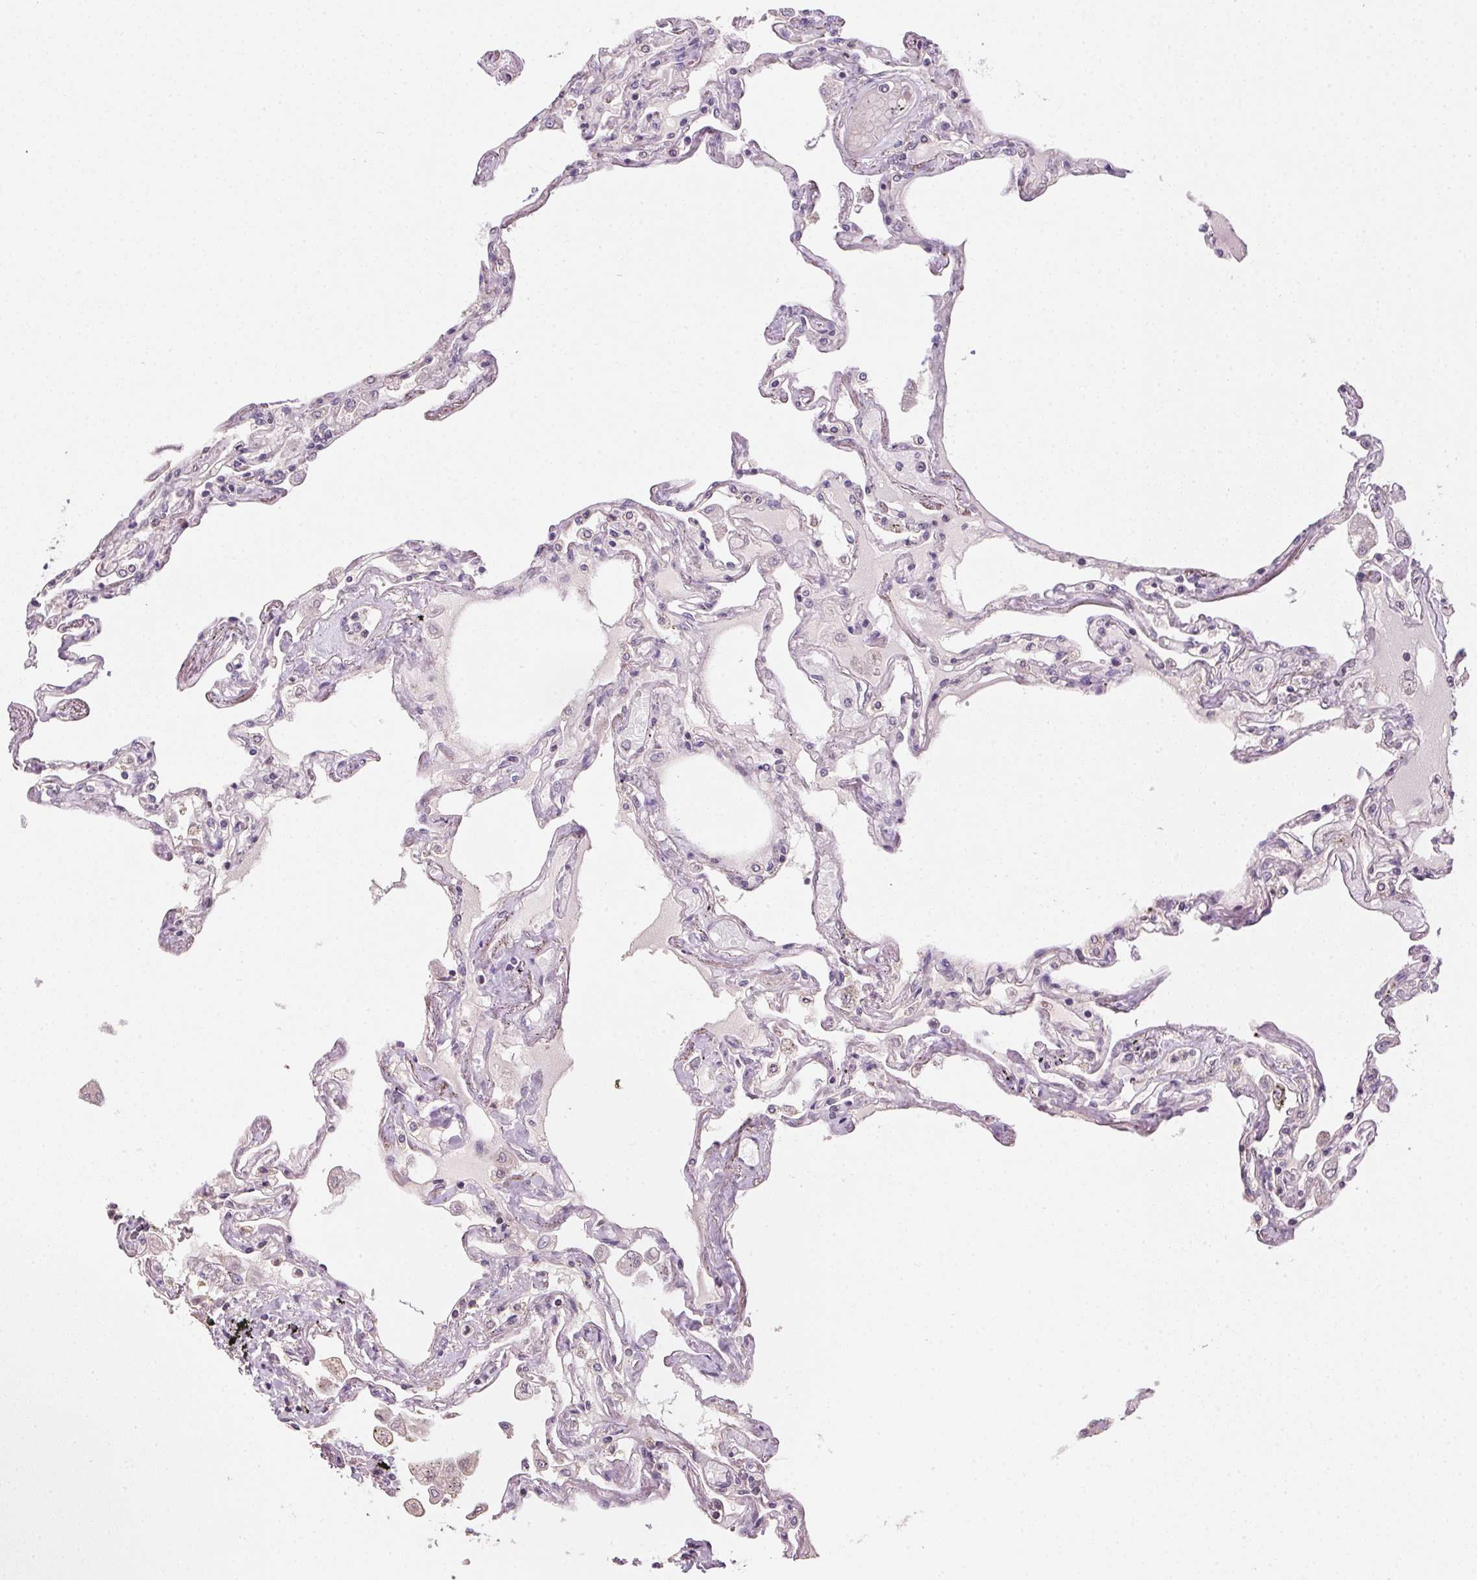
{"staining": {"intensity": "negative", "quantity": "none", "location": "none"}, "tissue": "lung", "cell_type": "Alveolar cells", "image_type": "normal", "snomed": [{"axis": "morphology", "description": "Normal tissue, NOS"}, {"axis": "morphology", "description": "Adenocarcinoma, NOS"}, {"axis": "topography", "description": "Cartilage tissue"}, {"axis": "topography", "description": "Lung"}], "caption": "Immunohistochemistry of unremarkable human lung shows no expression in alveolar cells.", "gene": "ALDH8A1", "patient": {"sex": "female", "age": 67}}